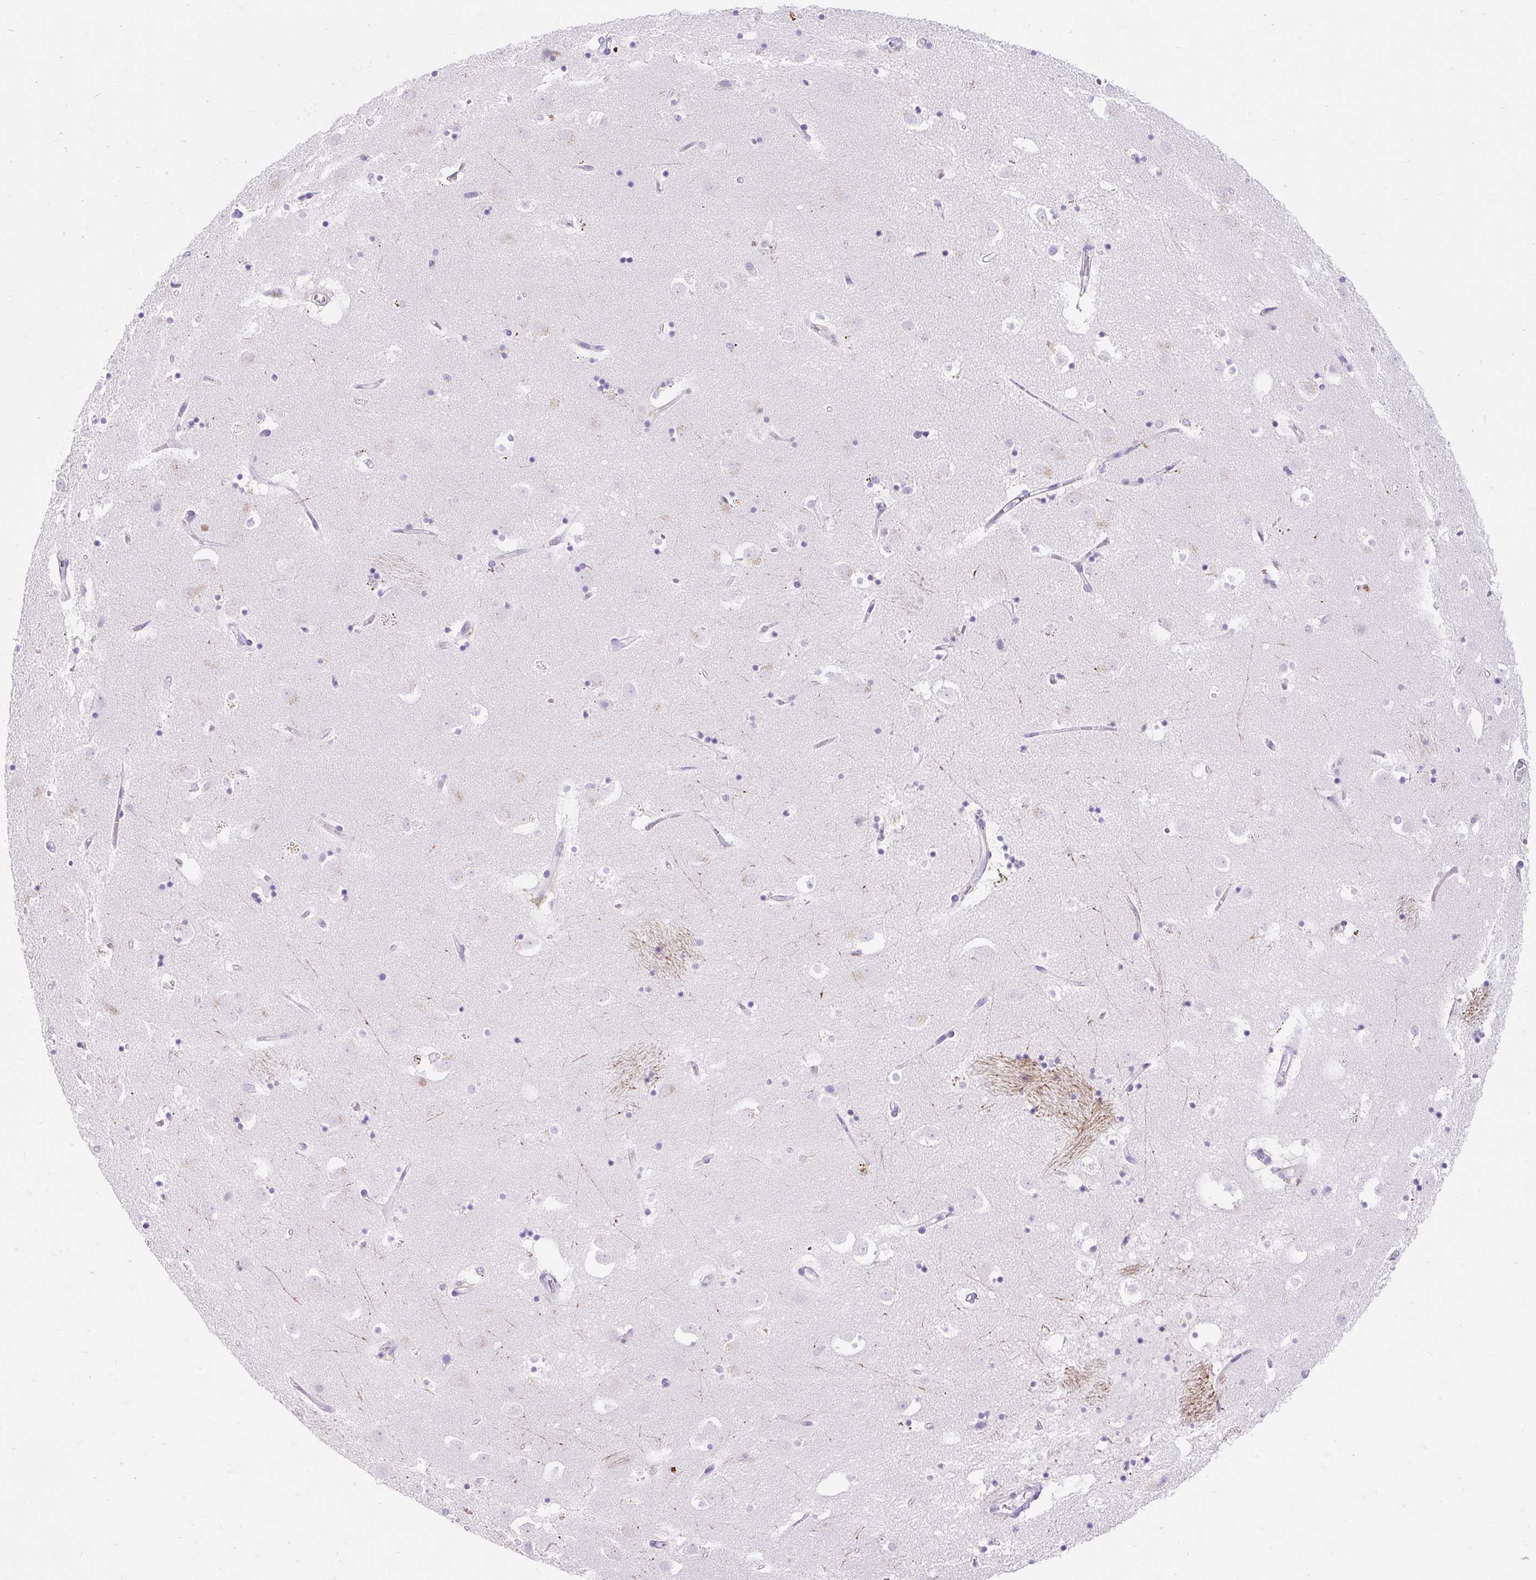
{"staining": {"intensity": "negative", "quantity": "none", "location": "none"}, "tissue": "caudate", "cell_type": "Glial cells", "image_type": "normal", "snomed": [{"axis": "morphology", "description": "Normal tissue, NOS"}, {"axis": "topography", "description": "Lateral ventricle wall"}], "caption": "Immunohistochemical staining of unremarkable caudate displays no significant staining in glial cells.", "gene": "HEXB", "patient": {"sex": "male", "age": 58}}